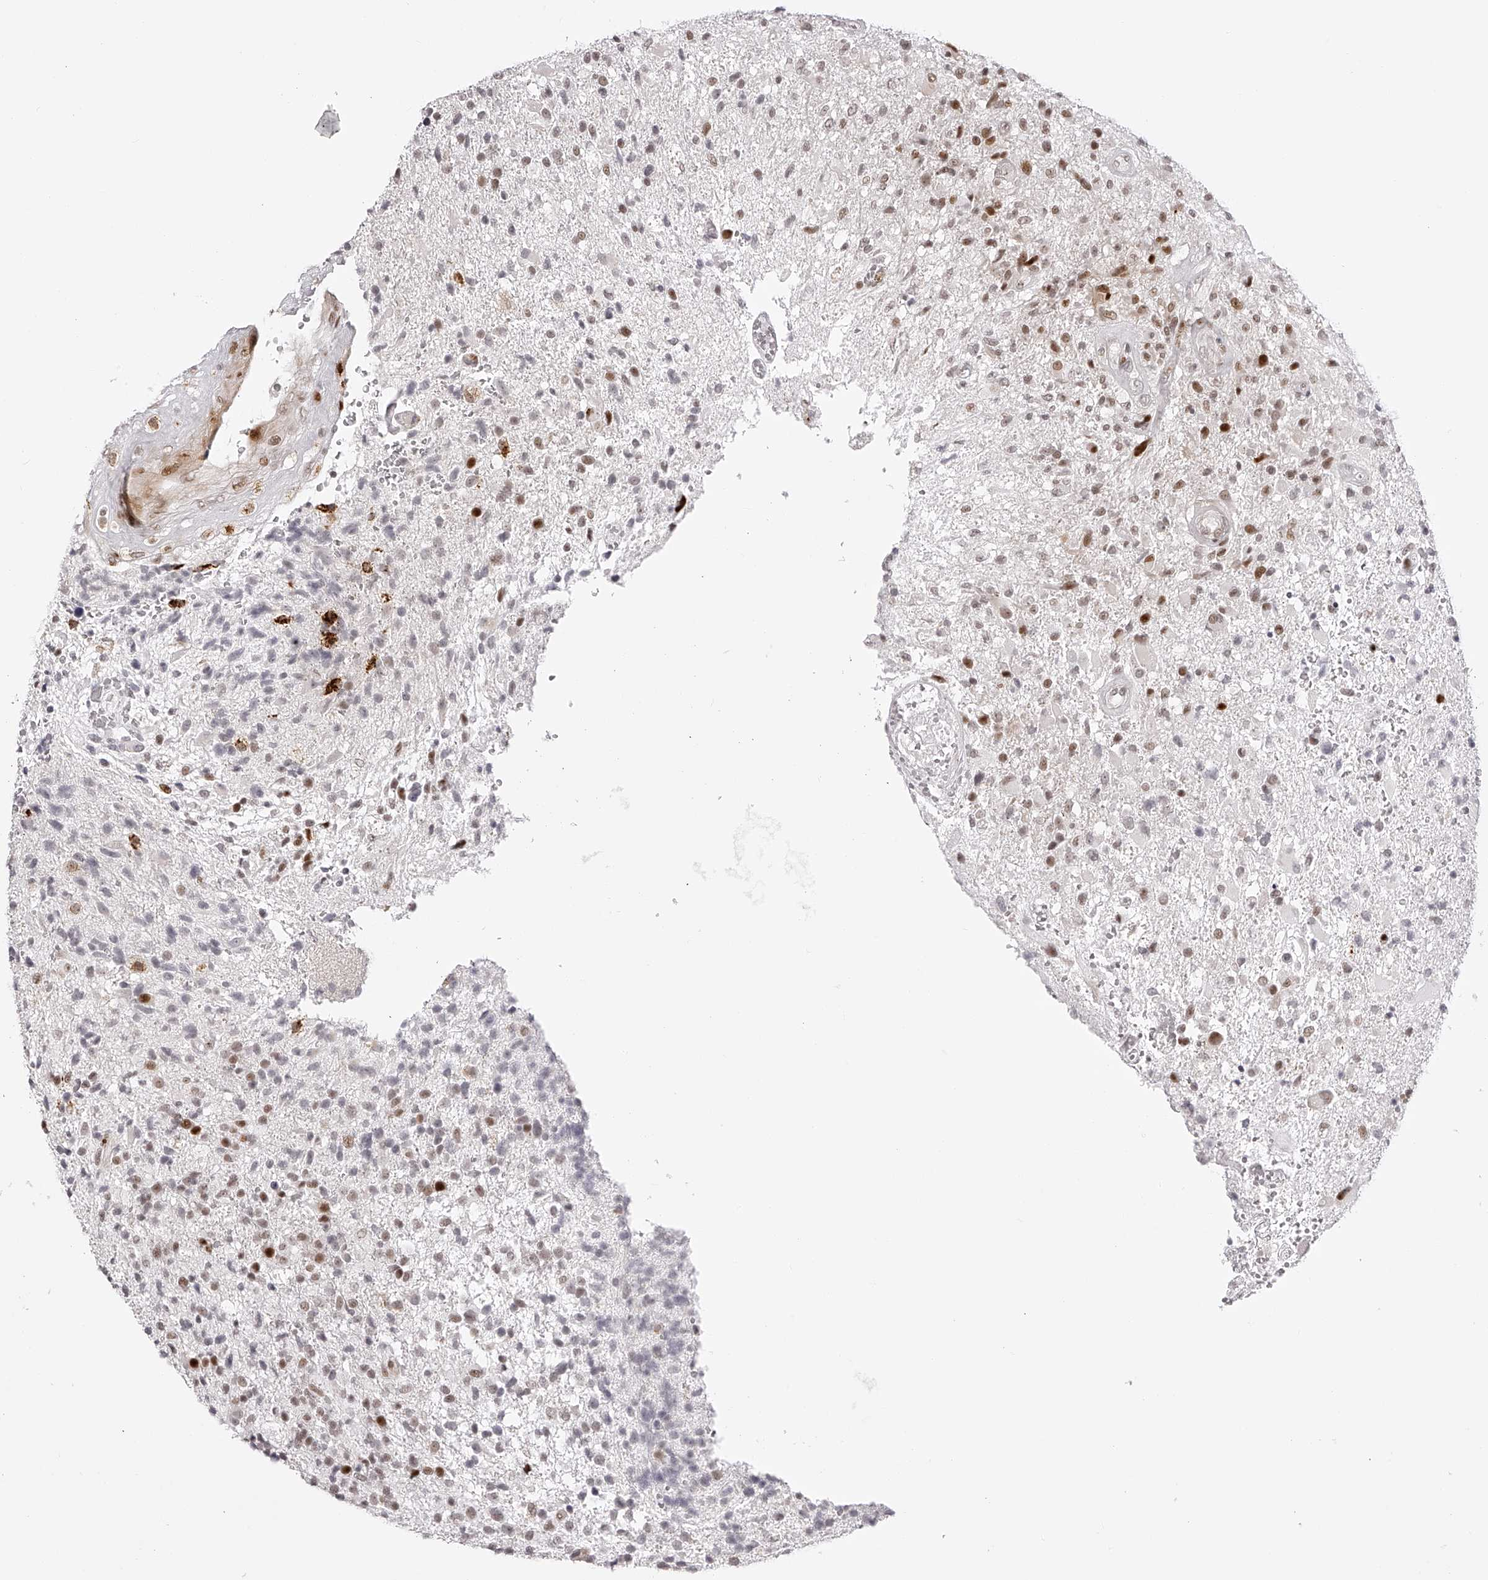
{"staining": {"intensity": "moderate", "quantity": "<25%", "location": "nuclear"}, "tissue": "glioma", "cell_type": "Tumor cells", "image_type": "cancer", "snomed": [{"axis": "morphology", "description": "Glioma, malignant, High grade"}, {"axis": "topography", "description": "Brain"}], "caption": "There is low levels of moderate nuclear staining in tumor cells of malignant high-grade glioma, as demonstrated by immunohistochemical staining (brown color).", "gene": "PLEKHG1", "patient": {"sex": "male", "age": 72}}